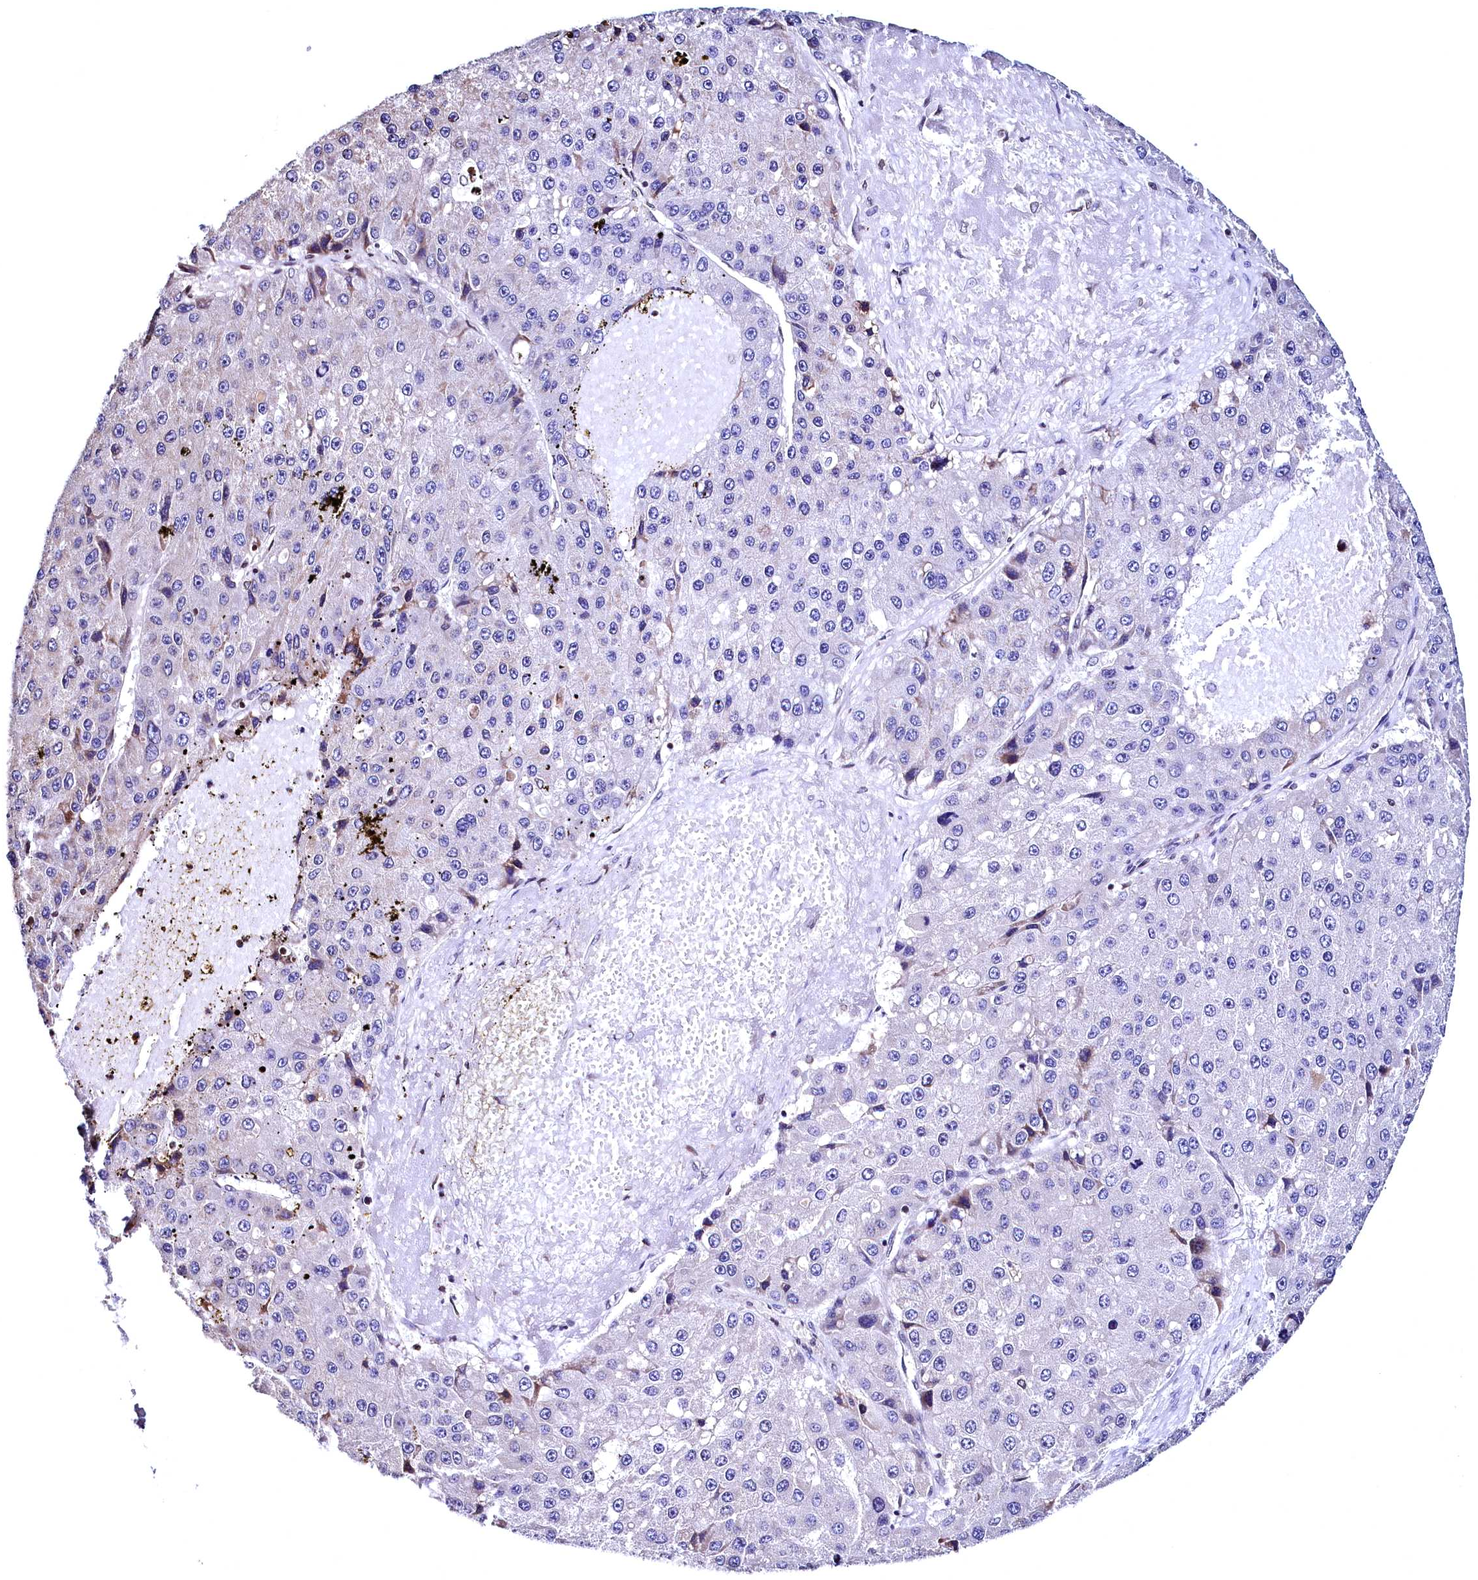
{"staining": {"intensity": "weak", "quantity": "<25%", "location": "cytoplasmic/membranous"}, "tissue": "liver cancer", "cell_type": "Tumor cells", "image_type": "cancer", "snomed": [{"axis": "morphology", "description": "Carcinoma, Hepatocellular, NOS"}, {"axis": "topography", "description": "Liver"}], "caption": "A histopathology image of liver hepatocellular carcinoma stained for a protein reveals no brown staining in tumor cells. (DAB immunohistochemistry (IHC), high magnification).", "gene": "HAND1", "patient": {"sex": "female", "age": 73}}